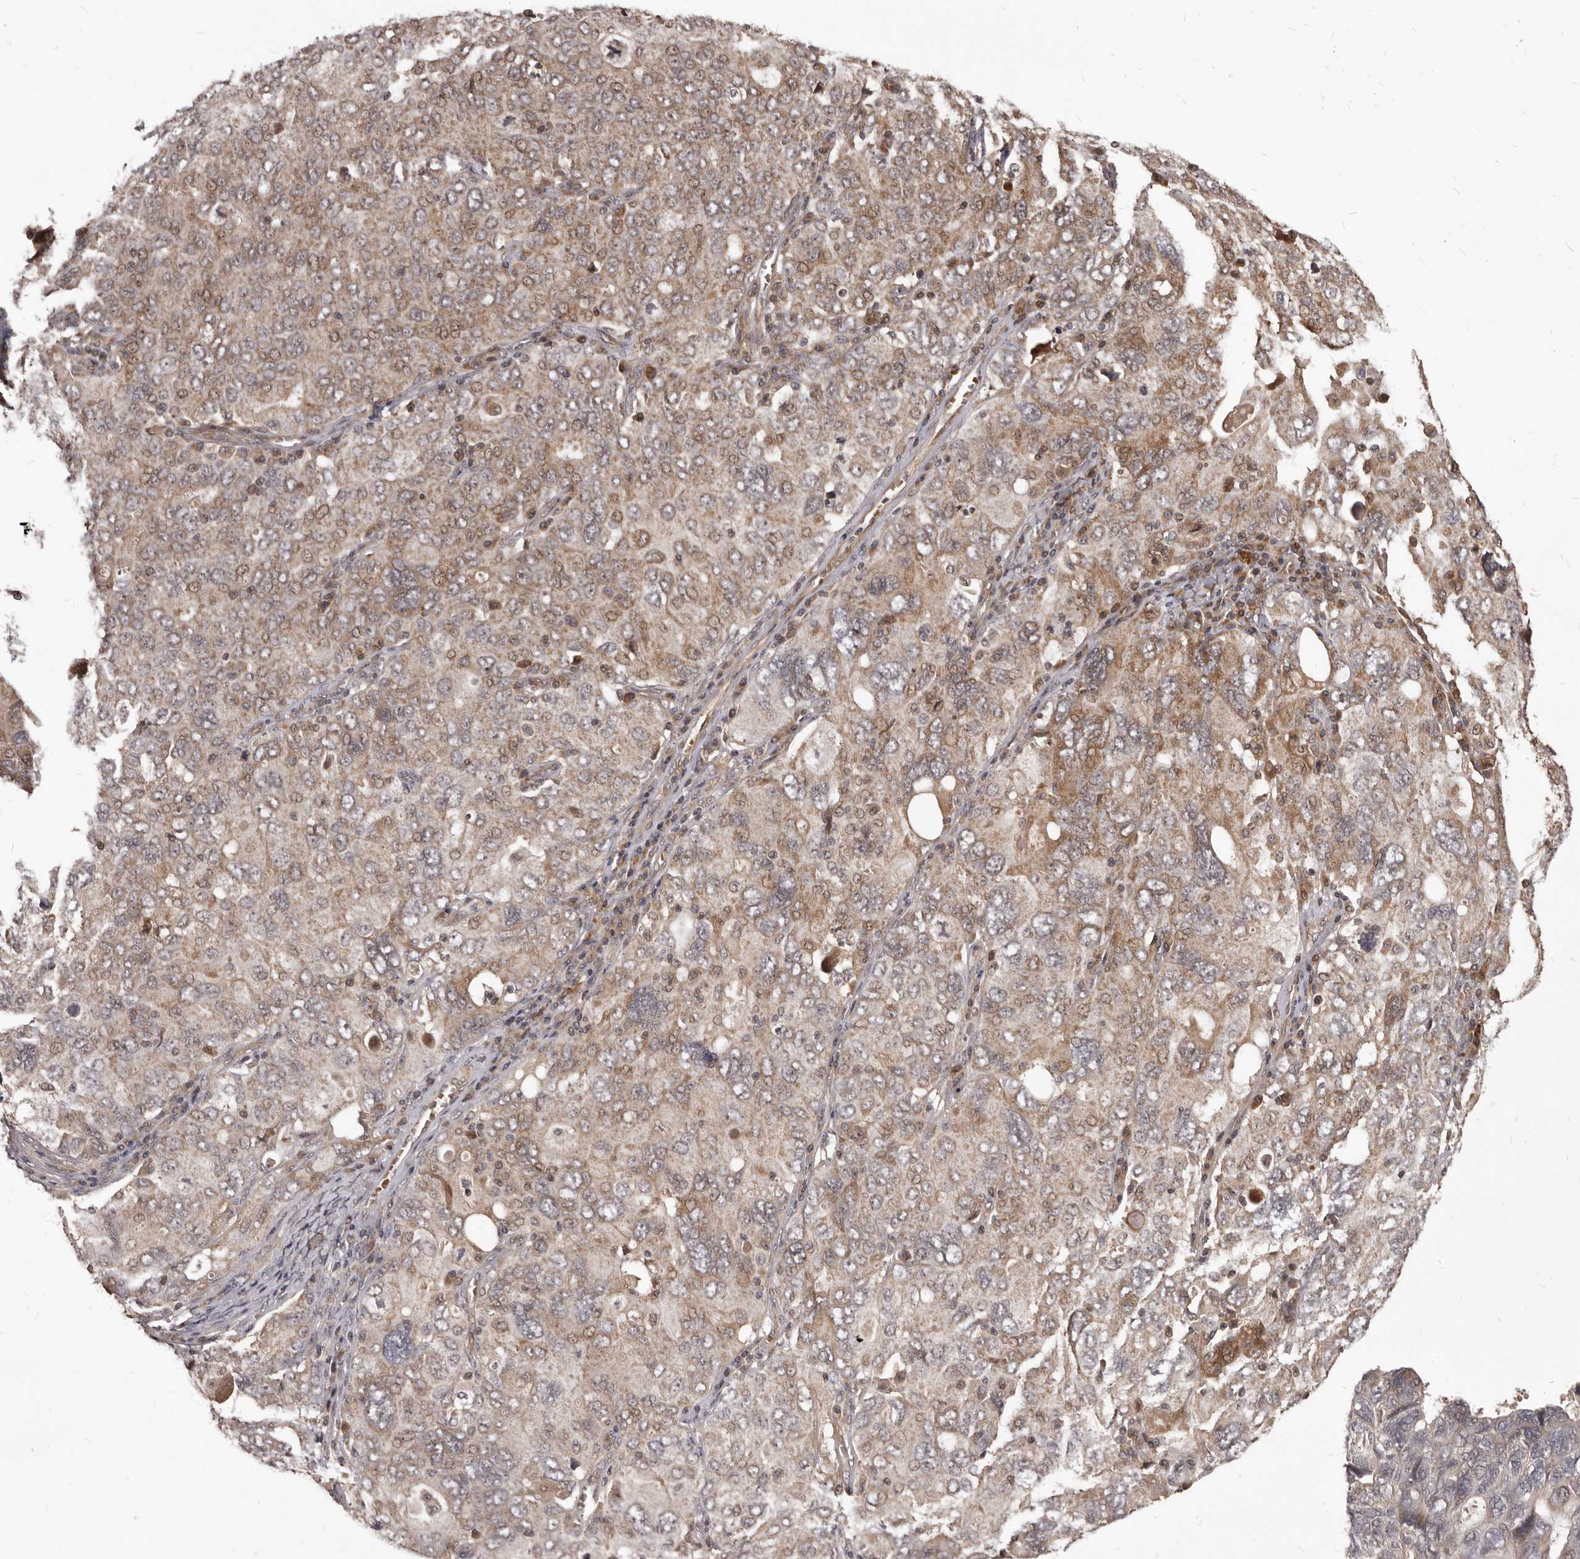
{"staining": {"intensity": "weak", "quantity": ">75%", "location": "cytoplasmic/membranous"}, "tissue": "ovarian cancer", "cell_type": "Tumor cells", "image_type": "cancer", "snomed": [{"axis": "morphology", "description": "Carcinoma, endometroid"}, {"axis": "topography", "description": "Ovary"}], "caption": "Brown immunohistochemical staining in endometroid carcinoma (ovarian) demonstrates weak cytoplasmic/membranous expression in about >75% of tumor cells. (Brightfield microscopy of DAB IHC at high magnification).", "gene": "GABPB2", "patient": {"sex": "female", "age": 62}}